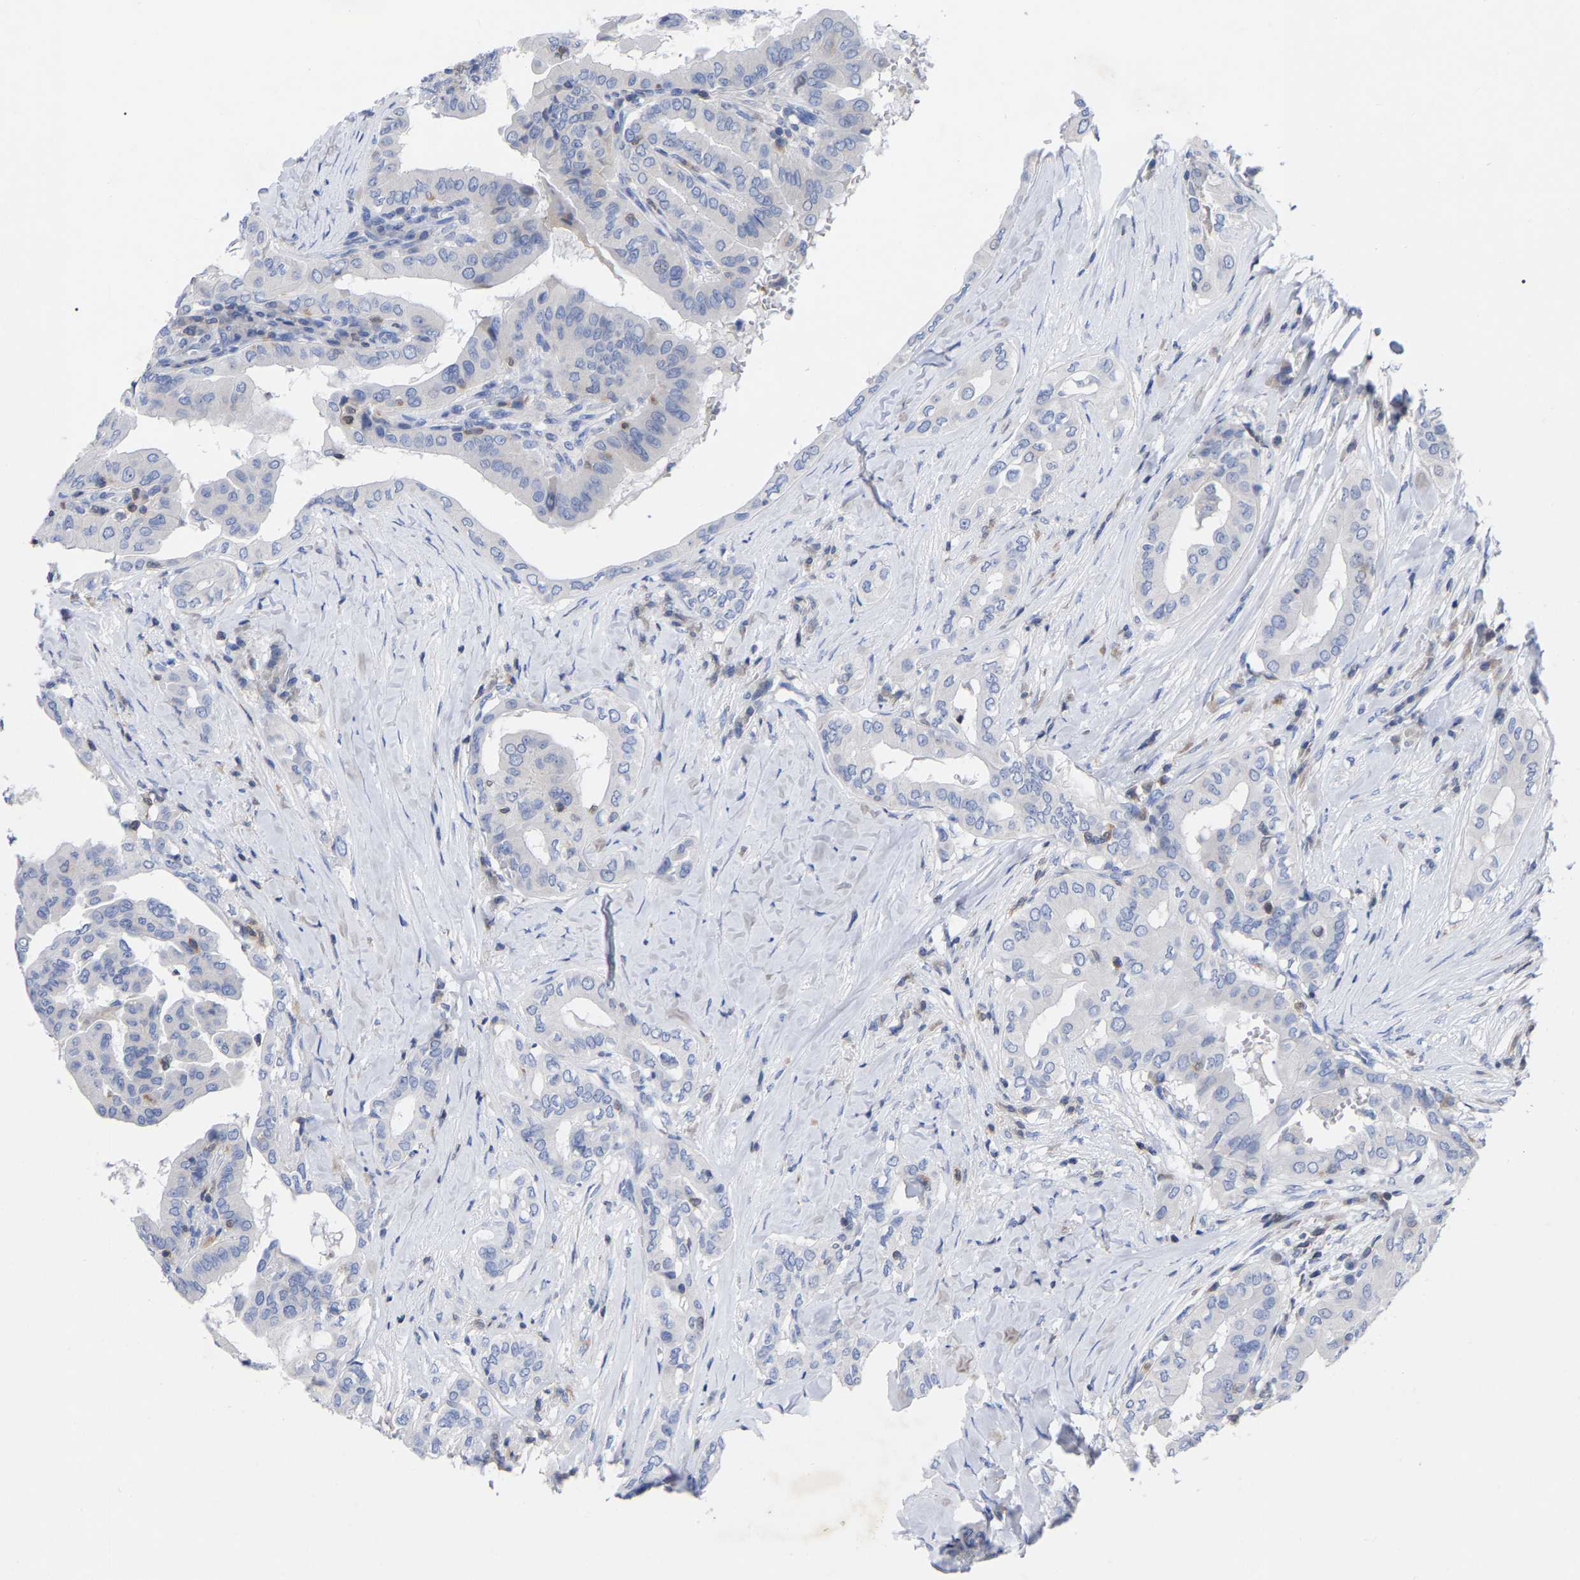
{"staining": {"intensity": "negative", "quantity": "none", "location": "none"}, "tissue": "thyroid cancer", "cell_type": "Tumor cells", "image_type": "cancer", "snomed": [{"axis": "morphology", "description": "Papillary adenocarcinoma, NOS"}, {"axis": "topography", "description": "Thyroid gland"}], "caption": "An IHC histopathology image of thyroid papillary adenocarcinoma is shown. There is no staining in tumor cells of thyroid papillary adenocarcinoma.", "gene": "PTPN7", "patient": {"sex": "male", "age": 33}}